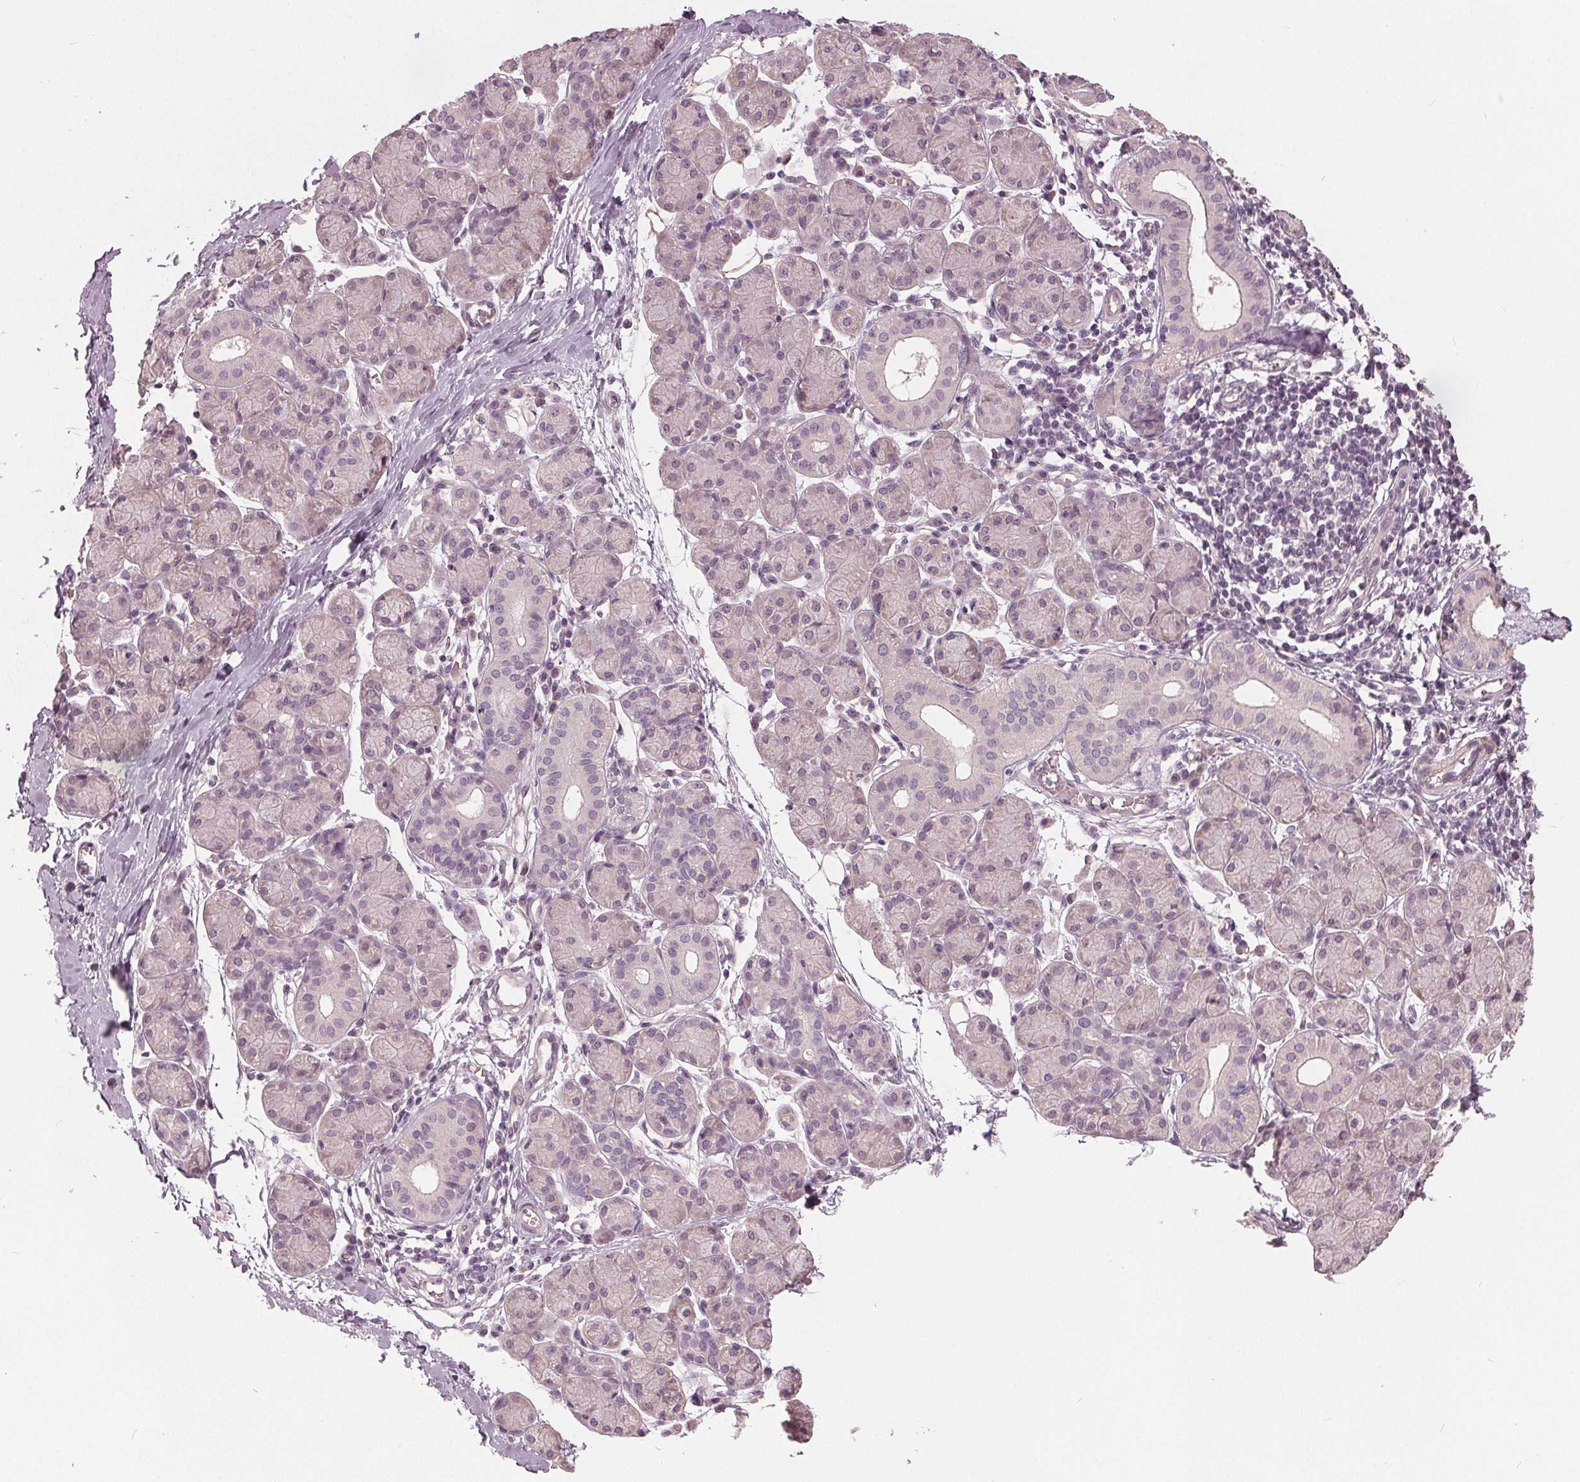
{"staining": {"intensity": "negative", "quantity": "none", "location": "none"}, "tissue": "salivary gland", "cell_type": "Glandular cells", "image_type": "normal", "snomed": [{"axis": "morphology", "description": "Normal tissue, NOS"}, {"axis": "morphology", "description": "Inflammation, NOS"}, {"axis": "topography", "description": "Lymph node"}, {"axis": "topography", "description": "Salivary gland"}], "caption": "This is an immunohistochemistry image of unremarkable salivary gland. There is no positivity in glandular cells.", "gene": "KLK13", "patient": {"sex": "male", "age": 3}}